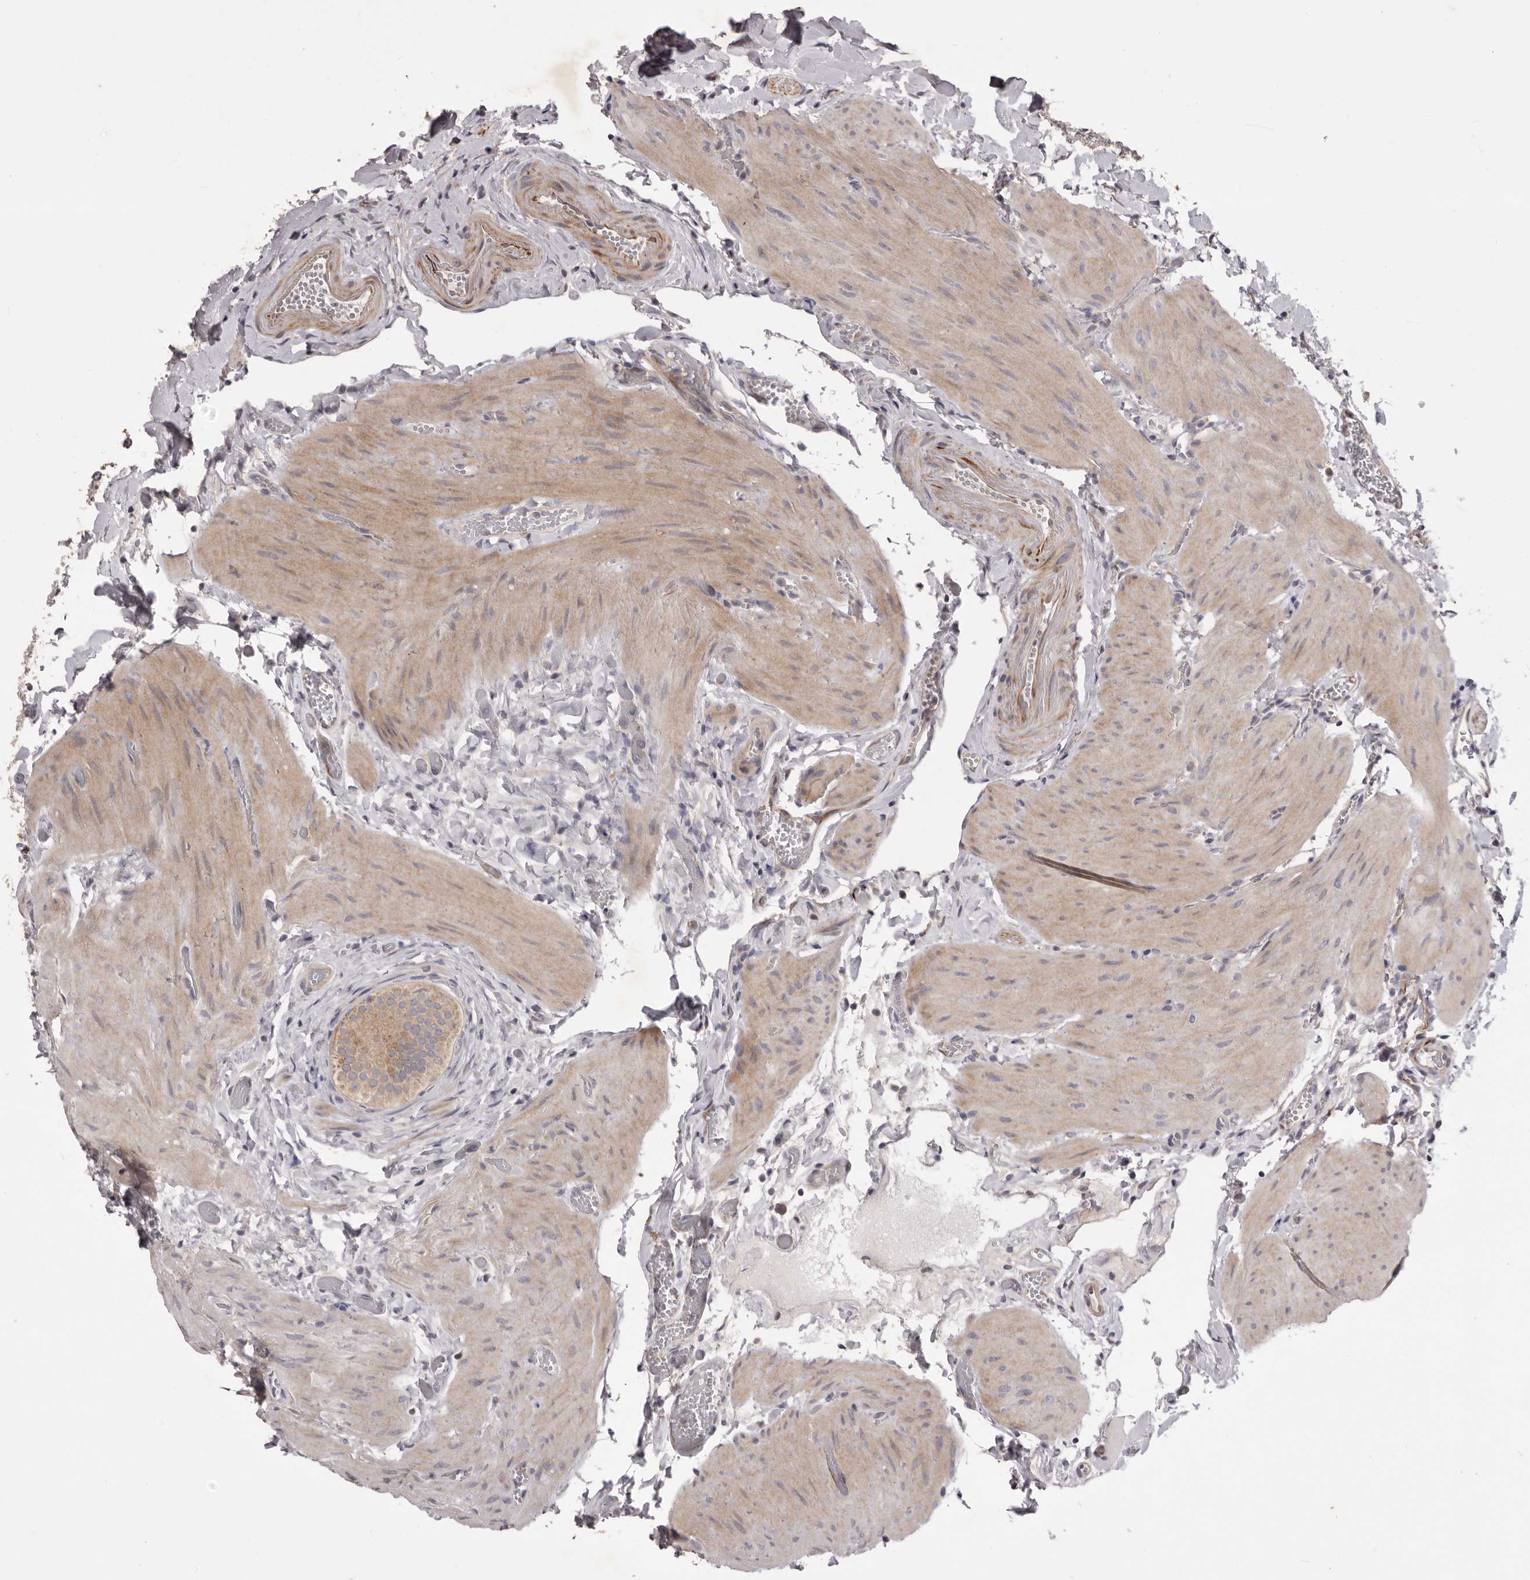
{"staining": {"intensity": "moderate", "quantity": ">75%", "location": "cytoplasmic/membranous"}, "tissue": "gallbladder", "cell_type": "Glandular cells", "image_type": "normal", "snomed": [{"axis": "morphology", "description": "Normal tissue, NOS"}, {"axis": "topography", "description": "Gallbladder"}], "caption": "Protein expression analysis of unremarkable human gallbladder reveals moderate cytoplasmic/membranous staining in approximately >75% of glandular cells. The staining was performed using DAB (3,3'-diaminobenzidine), with brown indicating positive protein expression. Nuclei are stained blue with hematoxylin.", "gene": "PNRC1", "patient": {"sex": "female", "age": 64}}